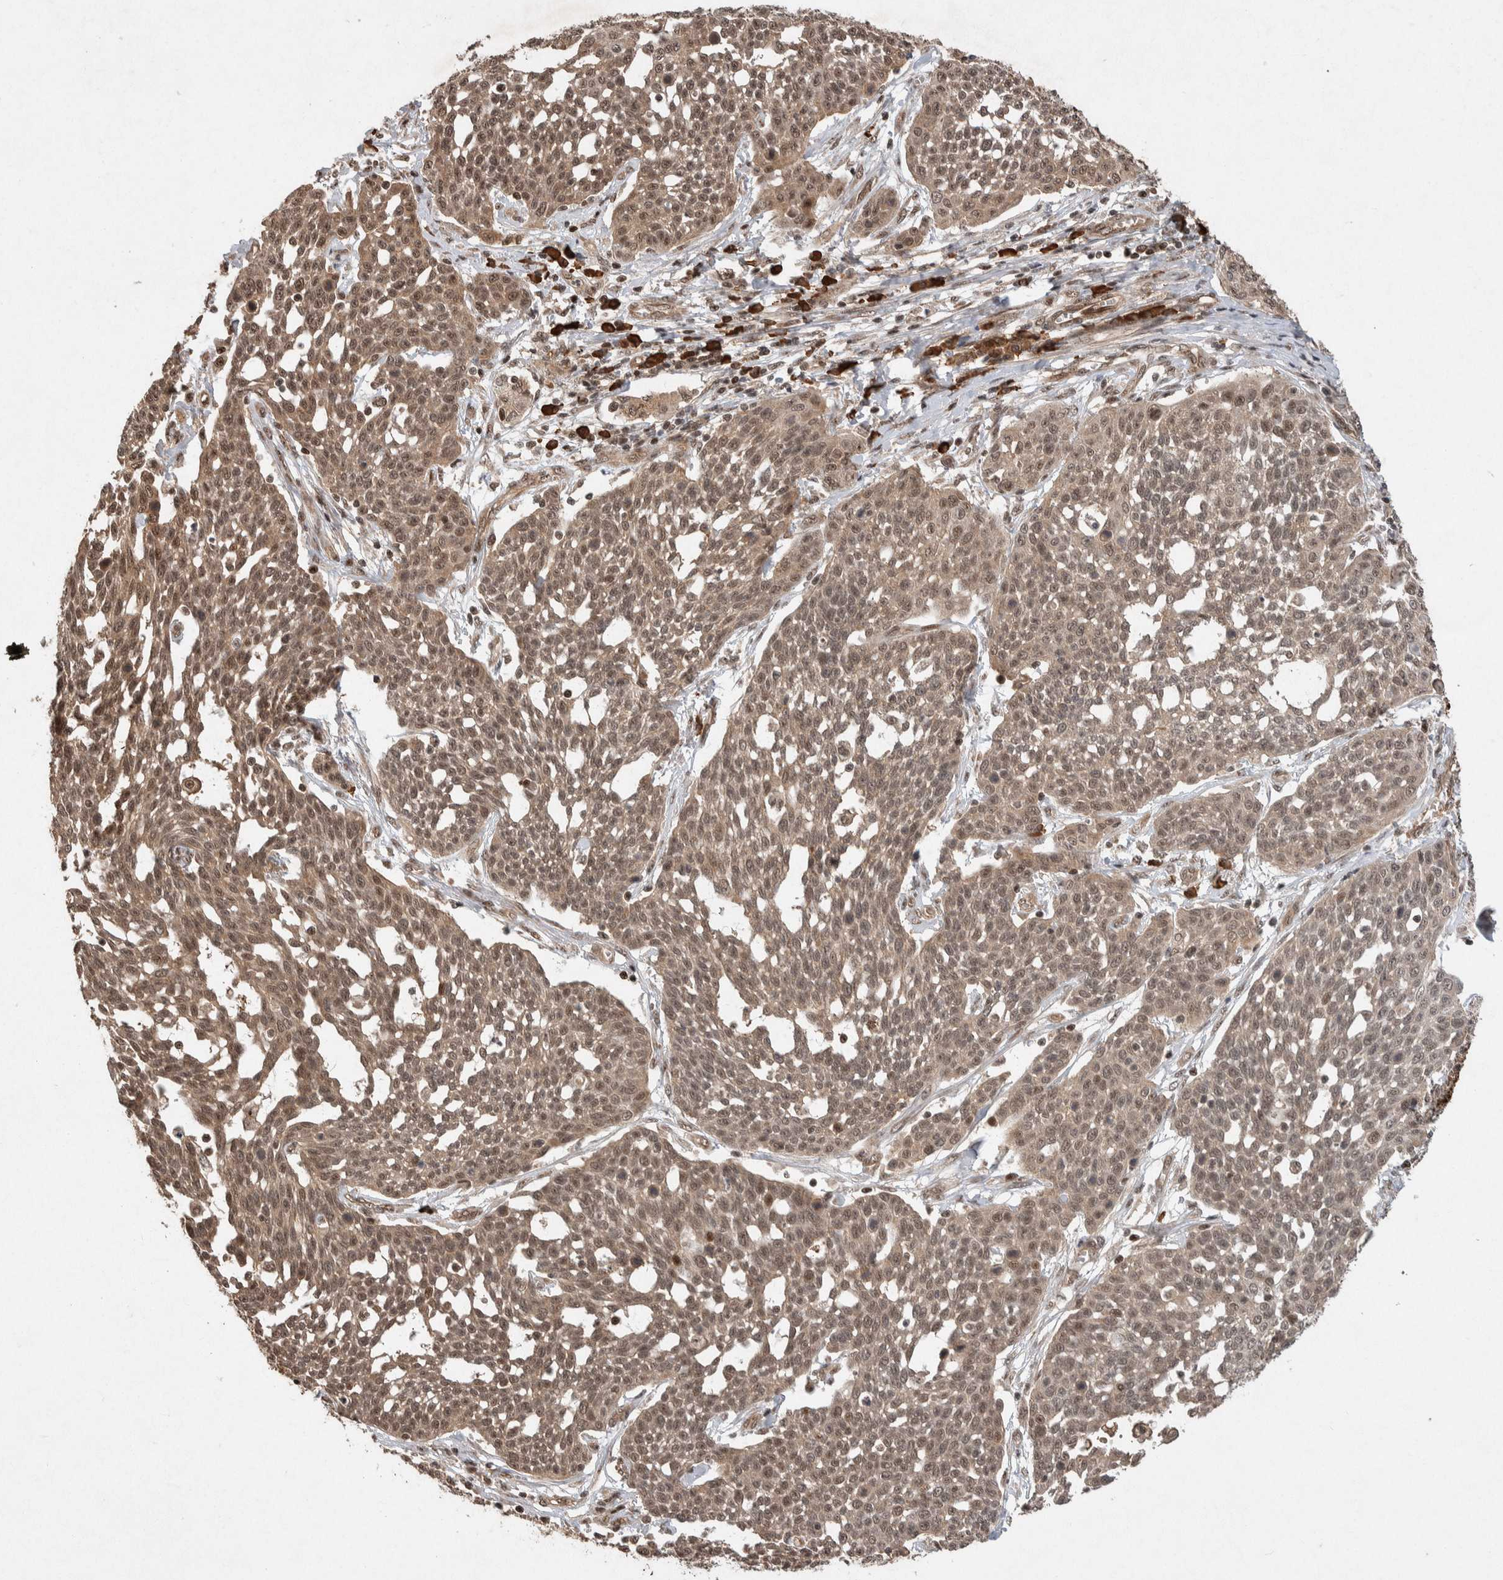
{"staining": {"intensity": "moderate", "quantity": ">75%", "location": "cytoplasmic/membranous,nuclear"}, "tissue": "cervical cancer", "cell_type": "Tumor cells", "image_type": "cancer", "snomed": [{"axis": "morphology", "description": "Squamous cell carcinoma, NOS"}, {"axis": "topography", "description": "Cervix"}], "caption": "Immunohistochemistry photomicrograph of squamous cell carcinoma (cervical) stained for a protein (brown), which demonstrates medium levels of moderate cytoplasmic/membranous and nuclear expression in approximately >75% of tumor cells.", "gene": "TOR1B", "patient": {"sex": "female", "age": 34}}